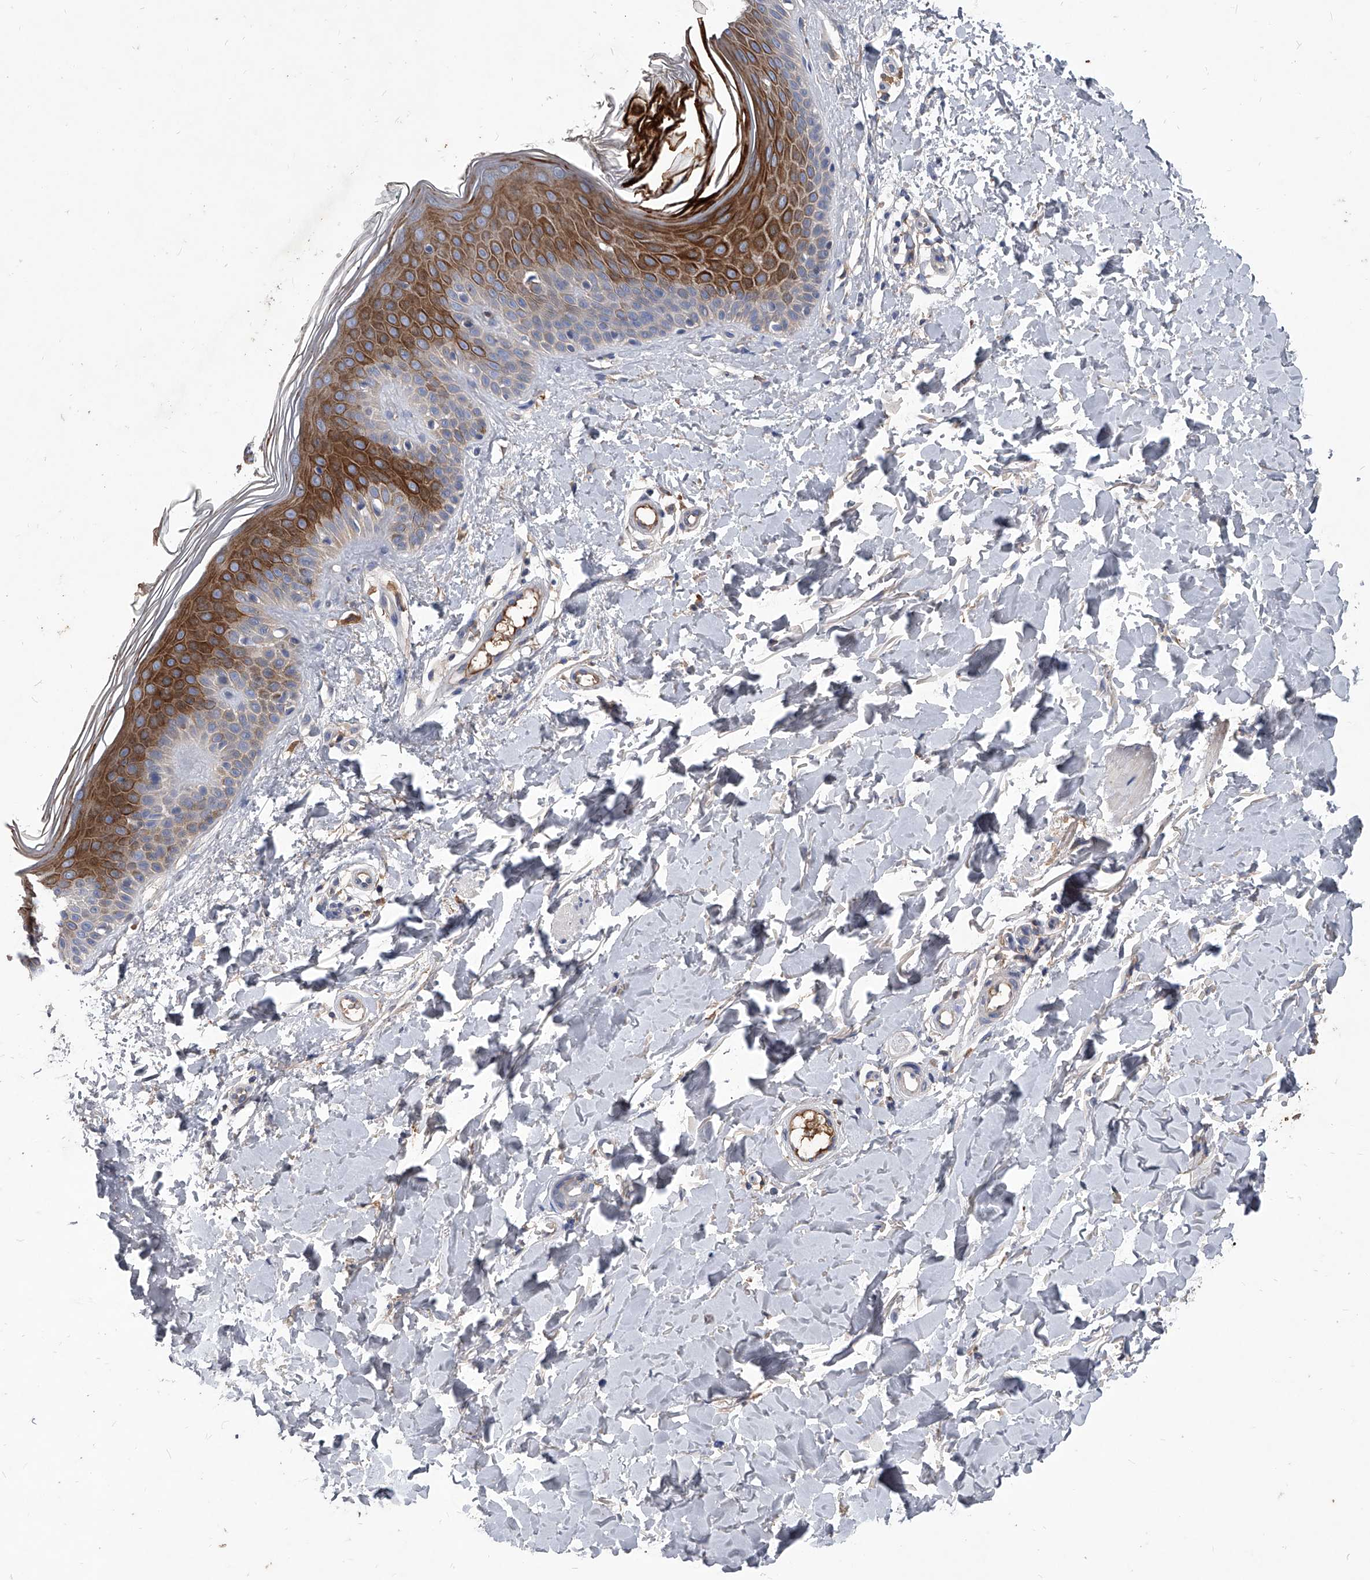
{"staining": {"intensity": "weak", "quantity": "25%-75%", "location": "cytoplasmic/membranous"}, "tissue": "skin", "cell_type": "Fibroblasts", "image_type": "normal", "snomed": [{"axis": "morphology", "description": "Normal tissue, NOS"}, {"axis": "topography", "description": "Skin"}], "caption": "A high-resolution micrograph shows IHC staining of normal skin, which displays weak cytoplasmic/membranous expression in approximately 25%-75% of fibroblasts. Nuclei are stained in blue.", "gene": "C5", "patient": {"sex": "male", "age": 37}}